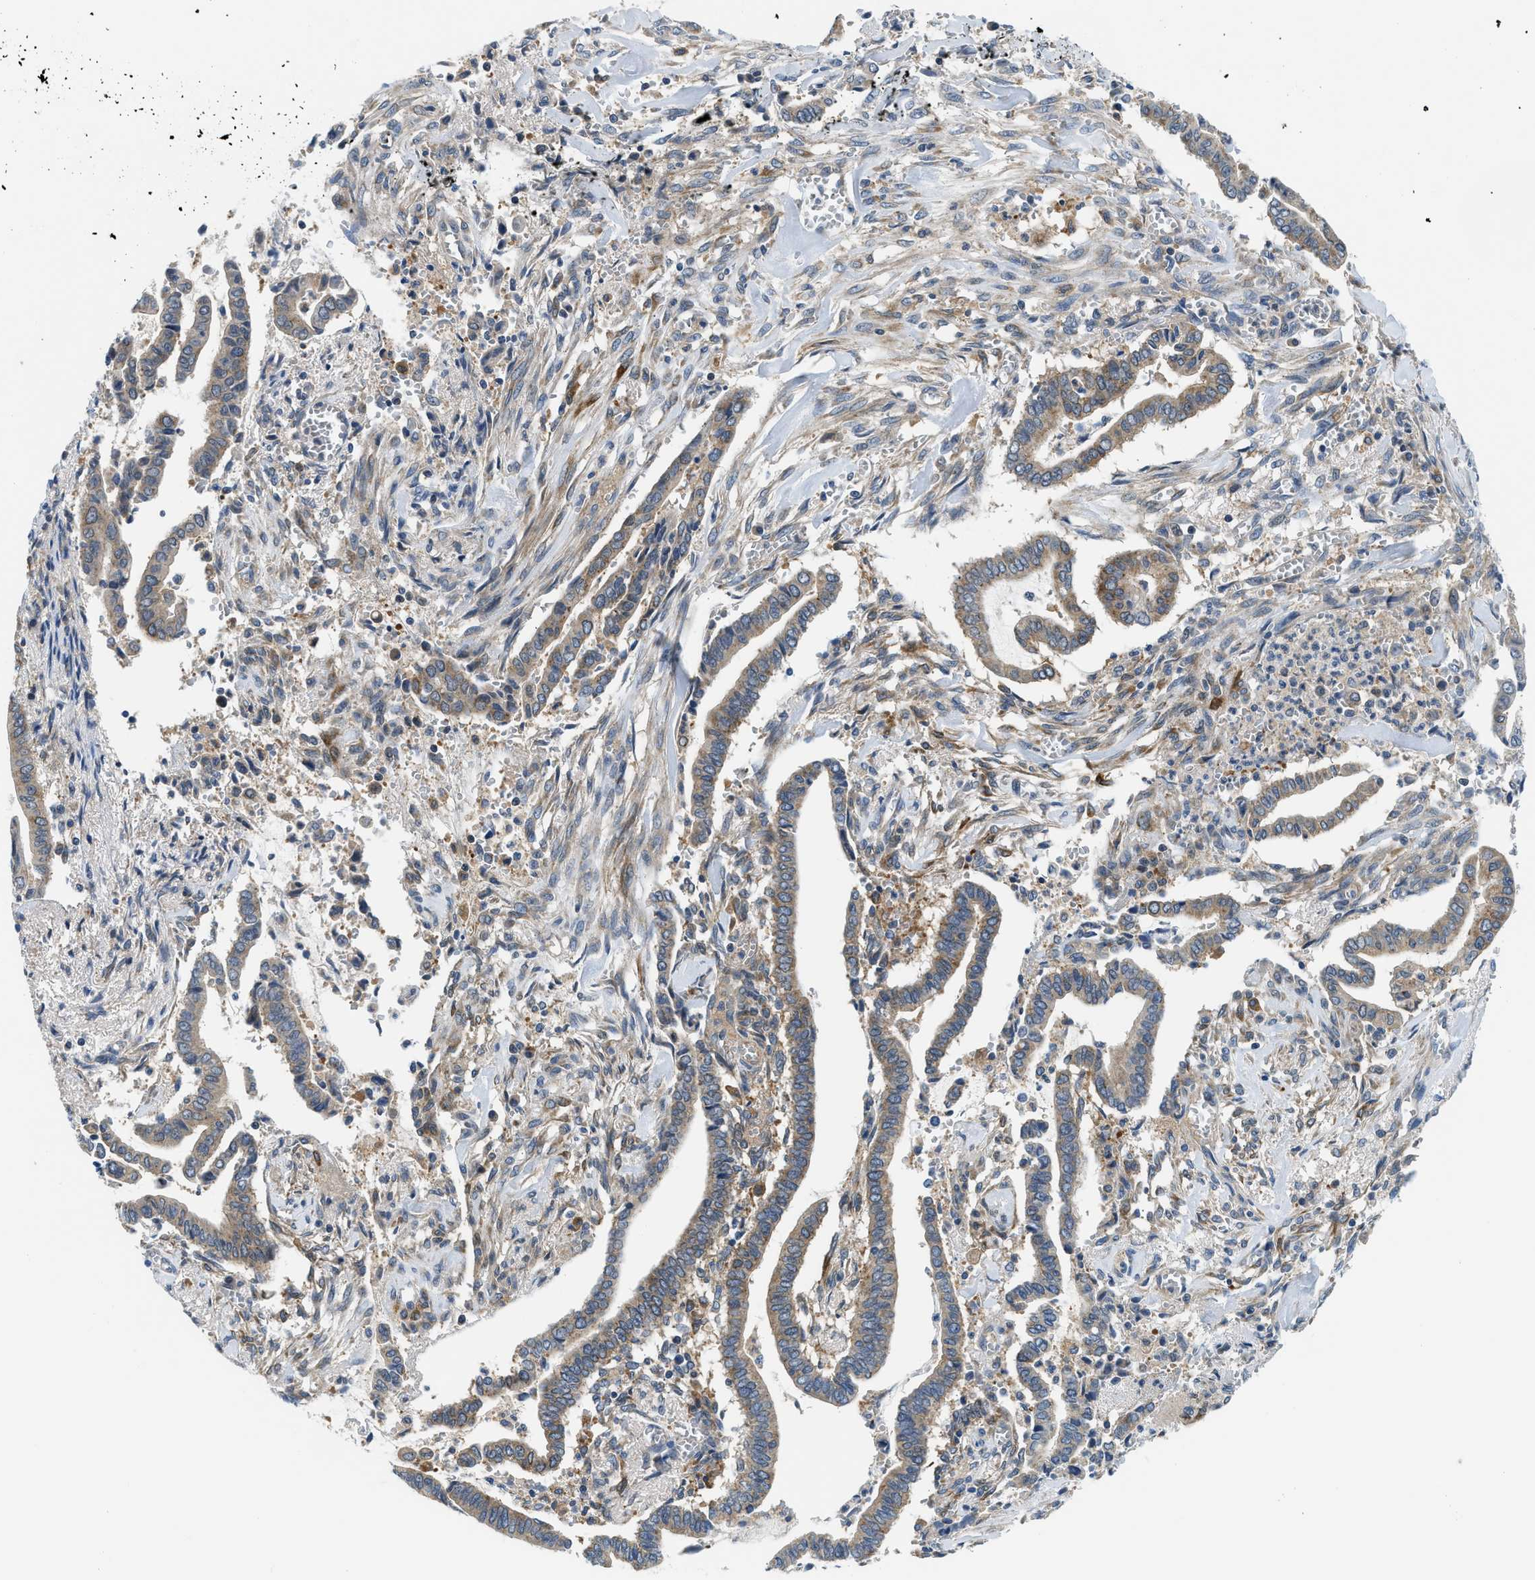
{"staining": {"intensity": "moderate", "quantity": ">75%", "location": "cytoplasmic/membranous"}, "tissue": "cervical cancer", "cell_type": "Tumor cells", "image_type": "cancer", "snomed": [{"axis": "morphology", "description": "Adenocarcinoma, NOS"}, {"axis": "topography", "description": "Cervix"}], "caption": "A high-resolution histopathology image shows immunohistochemistry (IHC) staining of cervical adenocarcinoma, which reveals moderate cytoplasmic/membranous positivity in about >75% of tumor cells.", "gene": "LPIN2", "patient": {"sex": "female", "age": 44}}